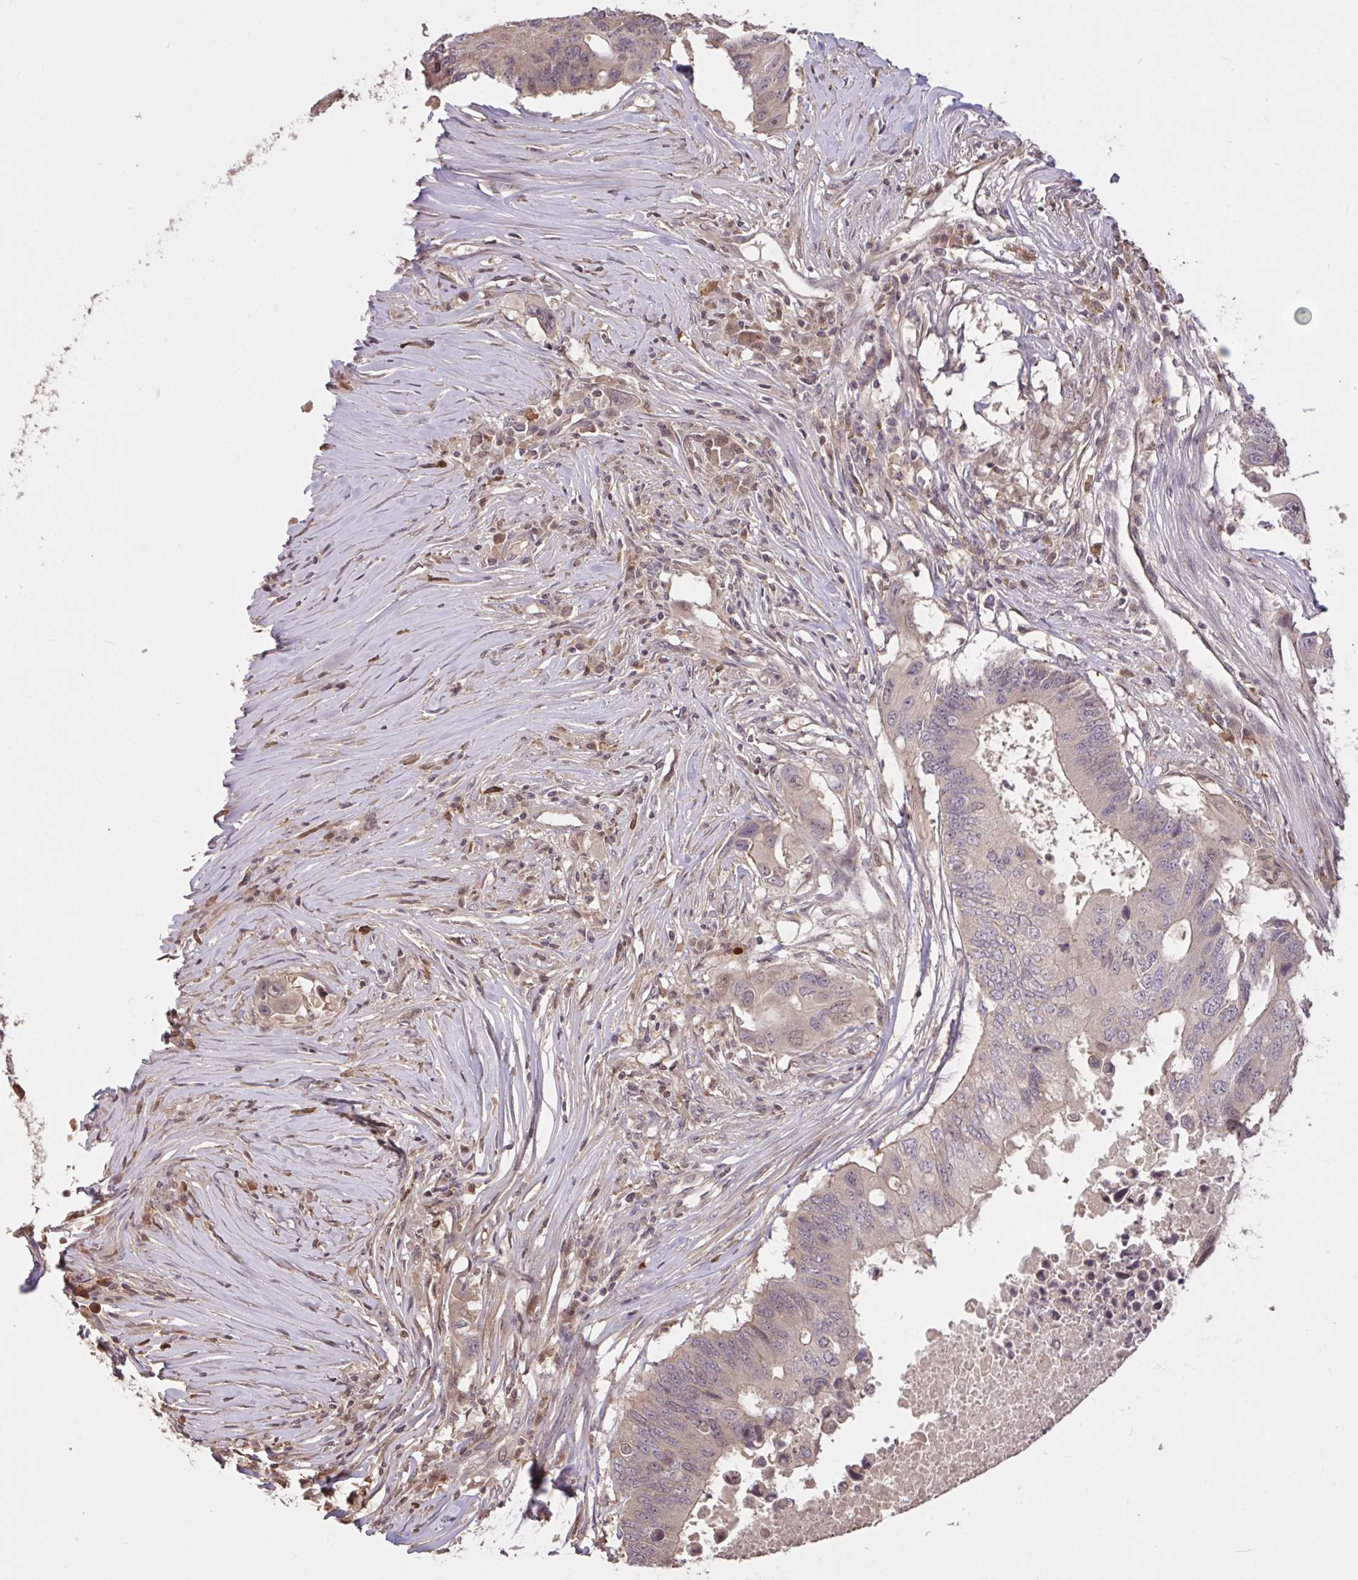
{"staining": {"intensity": "weak", "quantity": "<25%", "location": "cytoplasmic/membranous"}, "tissue": "colorectal cancer", "cell_type": "Tumor cells", "image_type": "cancer", "snomed": [{"axis": "morphology", "description": "Adenocarcinoma, NOS"}, {"axis": "topography", "description": "Colon"}], "caption": "Immunohistochemical staining of human colorectal cancer (adenocarcinoma) demonstrates no significant staining in tumor cells. (Stains: DAB immunohistochemistry (IHC) with hematoxylin counter stain, Microscopy: brightfield microscopy at high magnification).", "gene": "FCER1A", "patient": {"sex": "male", "age": 71}}